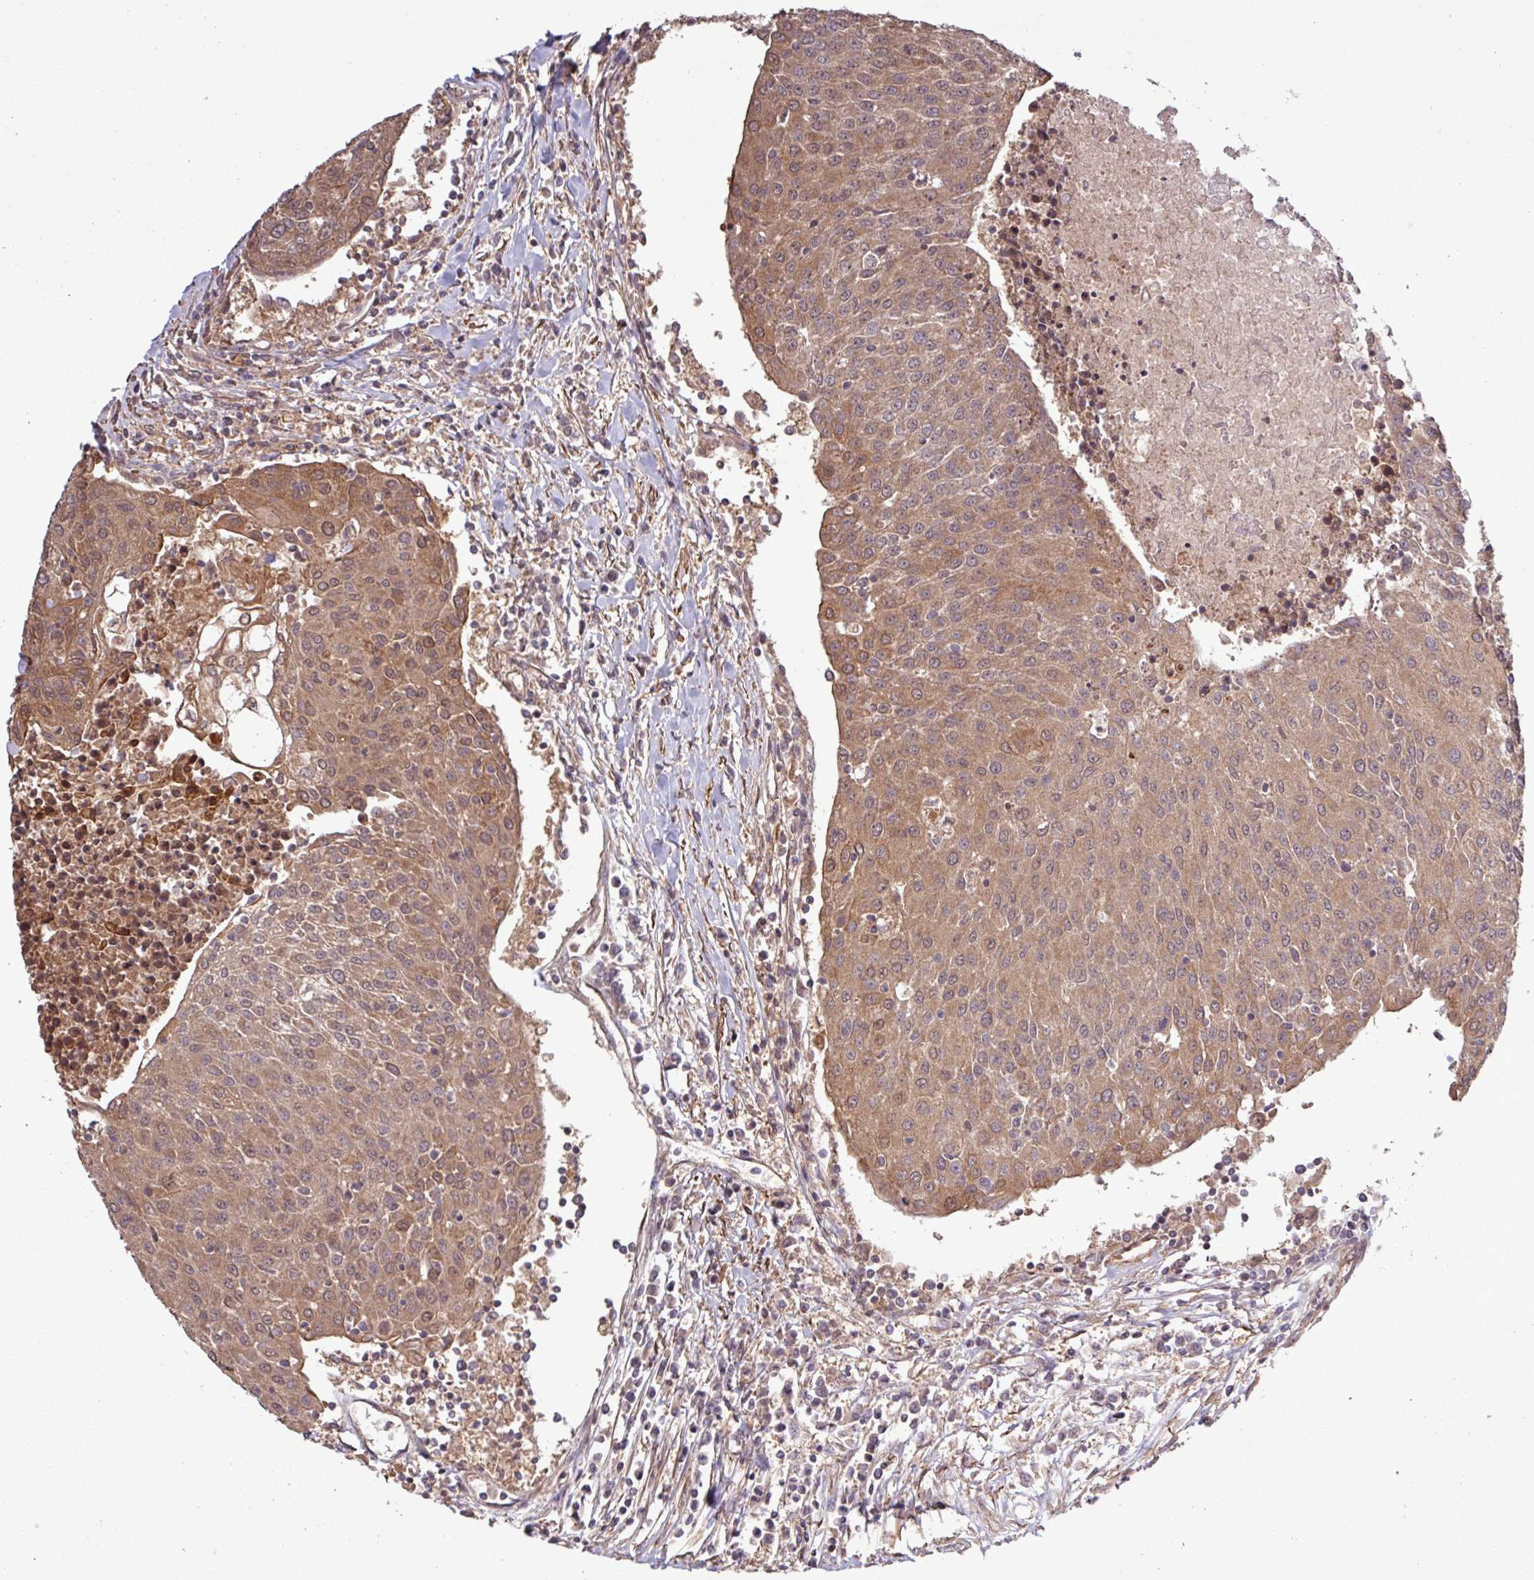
{"staining": {"intensity": "moderate", "quantity": ">75%", "location": "cytoplasmic/membranous"}, "tissue": "urothelial cancer", "cell_type": "Tumor cells", "image_type": "cancer", "snomed": [{"axis": "morphology", "description": "Urothelial carcinoma, High grade"}, {"axis": "topography", "description": "Urinary bladder"}], "caption": "Brown immunohistochemical staining in high-grade urothelial carcinoma reveals moderate cytoplasmic/membranous positivity in approximately >75% of tumor cells.", "gene": "TRABD2A", "patient": {"sex": "female", "age": 85}}